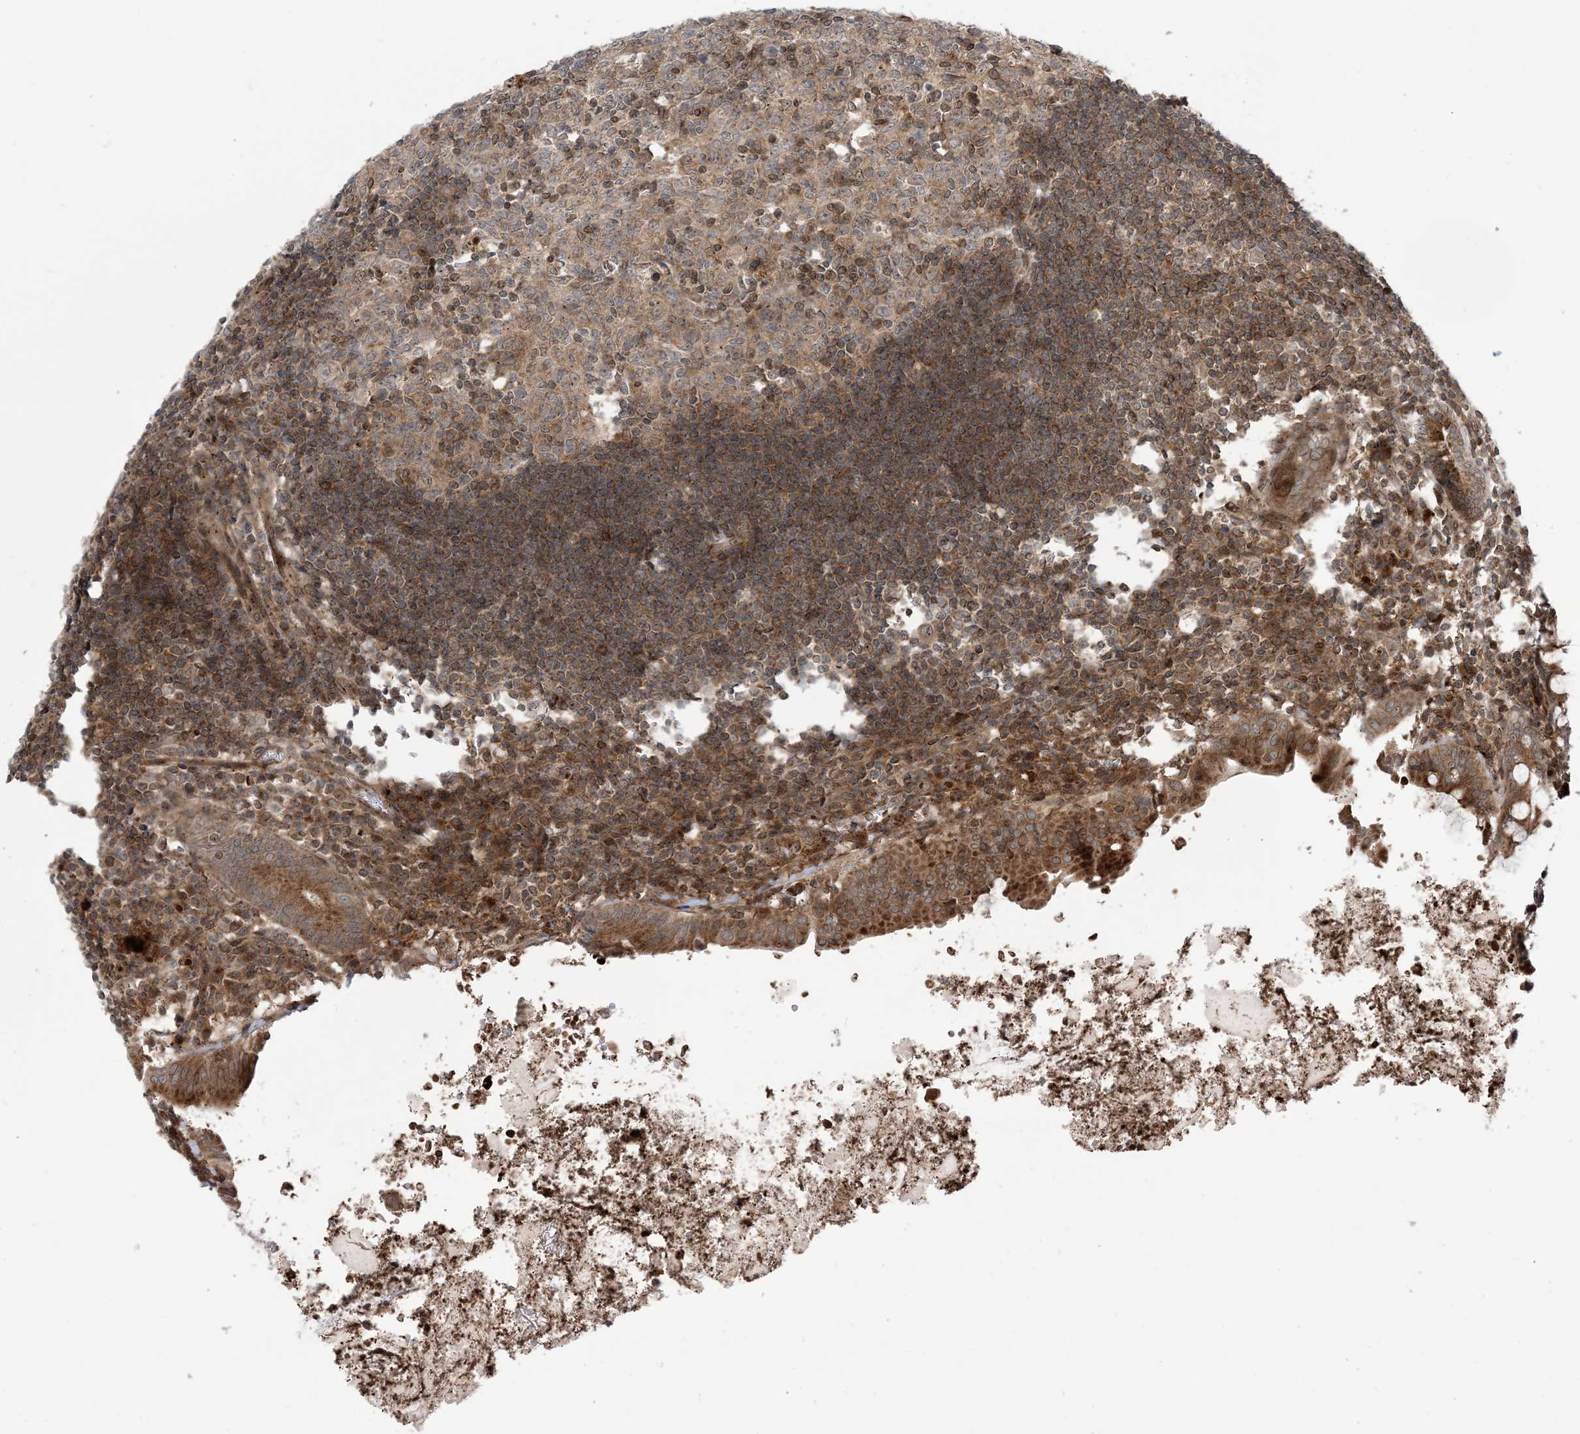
{"staining": {"intensity": "strong", "quantity": ">75%", "location": "cytoplasmic/membranous"}, "tissue": "appendix", "cell_type": "Glandular cells", "image_type": "normal", "snomed": [{"axis": "morphology", "description": "Normal tissue, NOS"}, {"axis": "topography", "description": "Appendix"}], "caption": "Strong cytoplasmic/membranous positivity for a protein is present in approximately >75% of glandular cells of unremarkable appendix using immunohistochemistry.", "gene": "CASP4", "patient": {"sex": "female", "age": 54}}